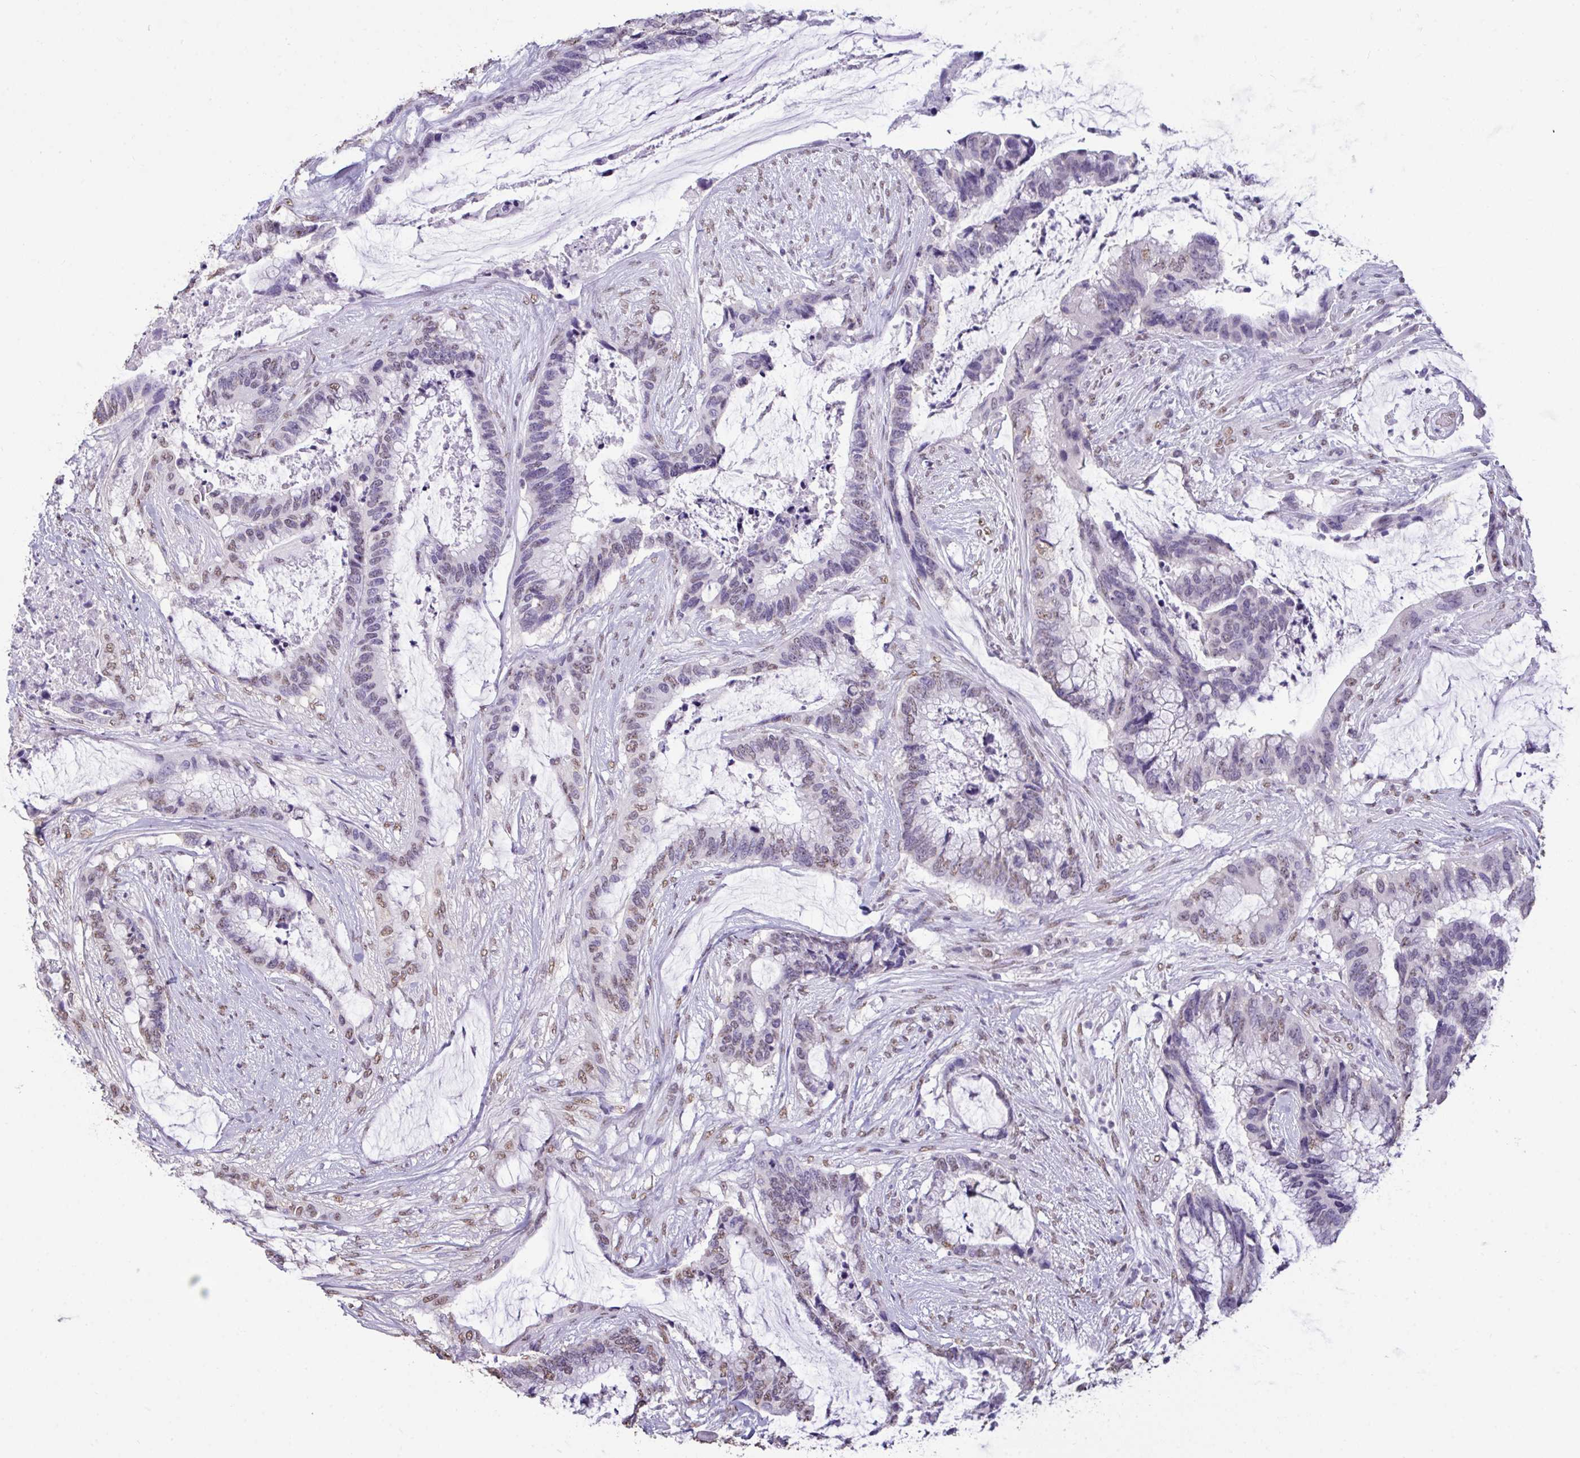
{"staining": {"intensity": "weak", "quantity": "<25%", "location": "nuclear"}, "tissue": "colorectal cancer", "cell_type": "Tumor cells", "image_type": "cancer", "snomed": [{"axis": "morphology", "description": "Adenocarcinoma, NOS"}, {"axis": "topography", "description": "Rectum"}], "caption": "Tumor cells are negative for protein expression in human colorectal adenocarcinoma.", "gene": "SEMA6B", "patient": {"sex": "female", "age": 59}}